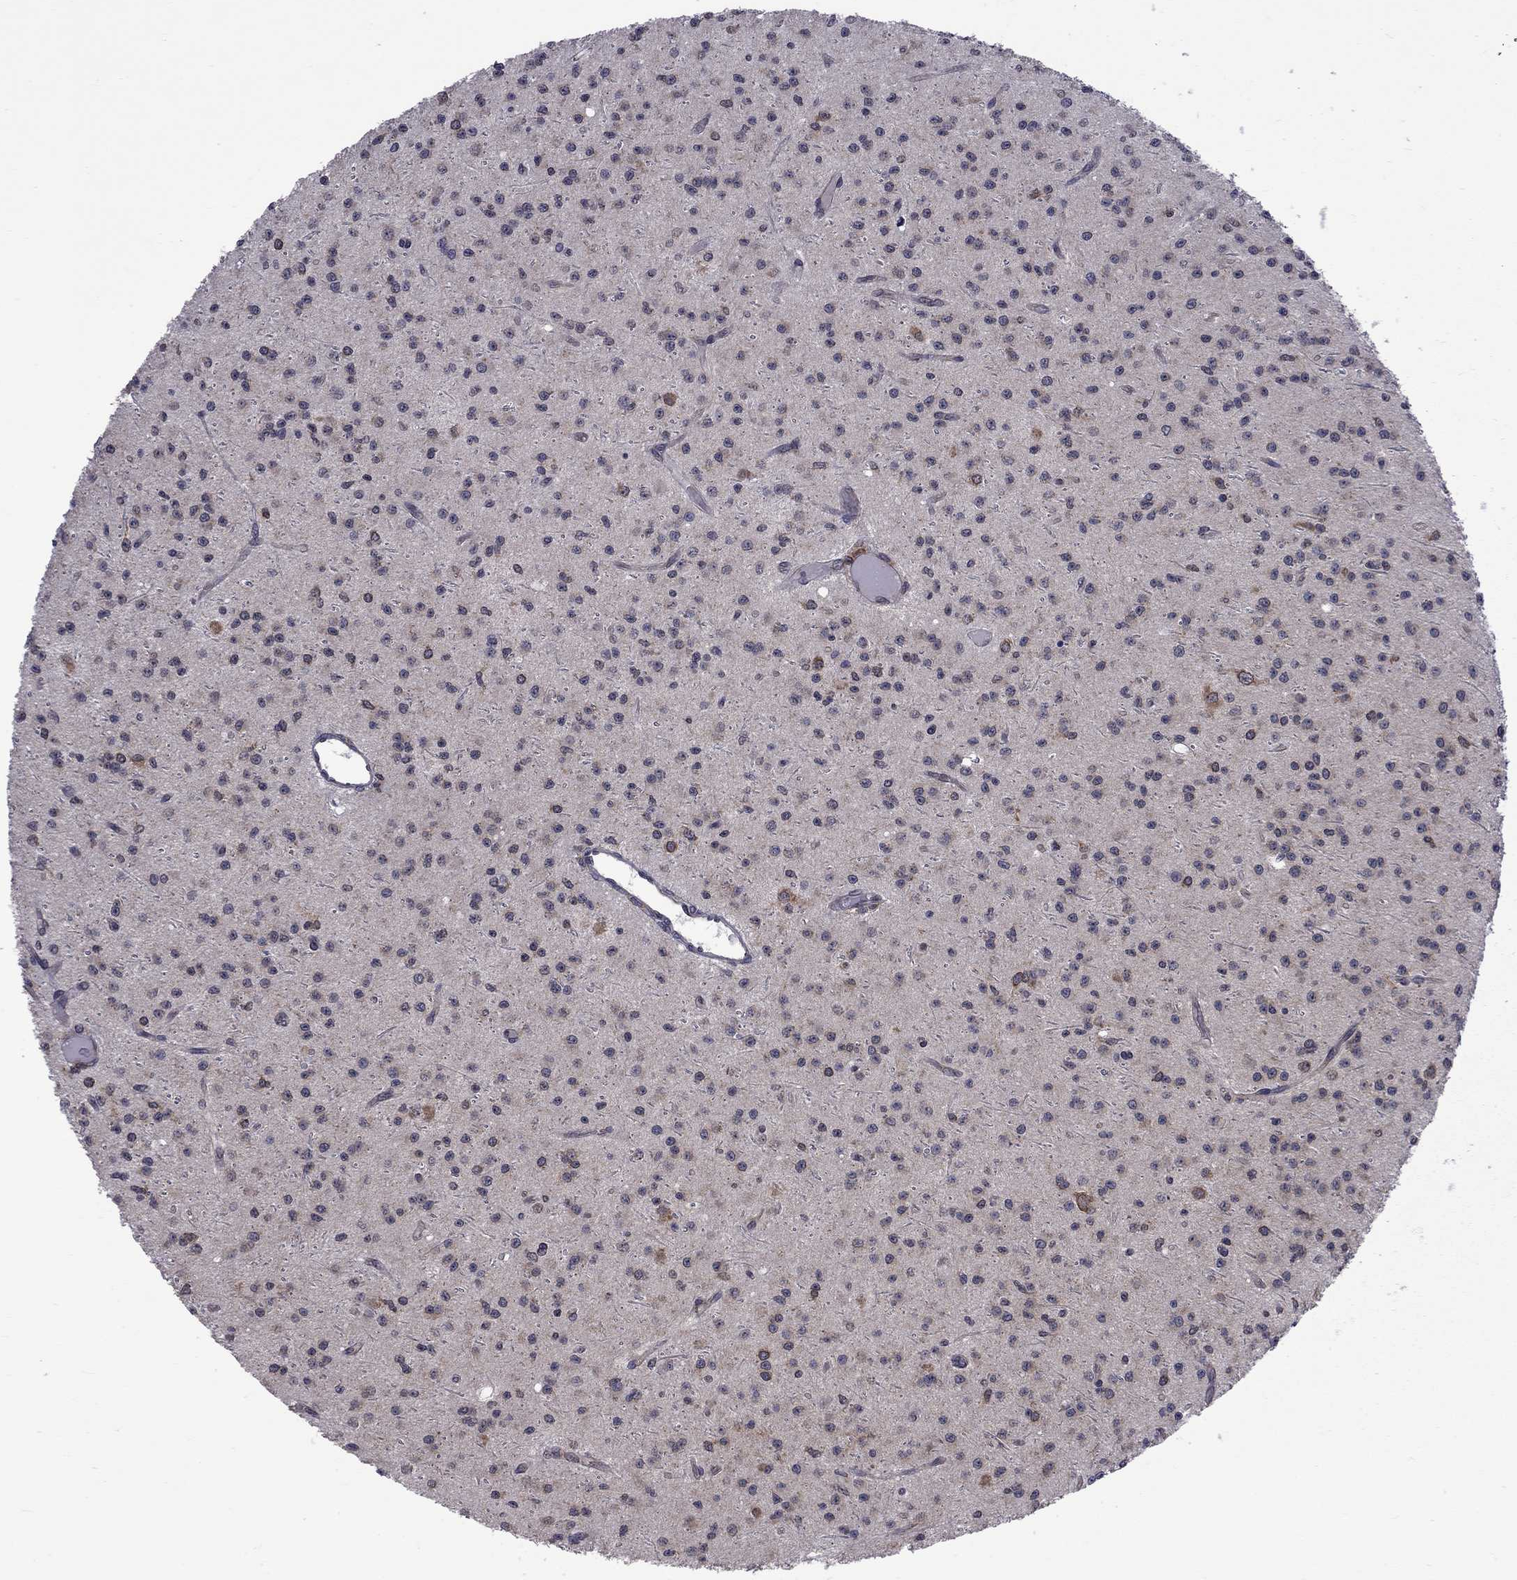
{"staining": {"intensity": "moderate", "quantity": "<25%", "location": "cytoplasmic/membranous"}, "tissue": "glioma", "cell_type": "Tumor cells", "image_type": "cancer", "snomed": [{"axis": "morphology", "description": "Glioma, malignant, Low grade"}, {"axis": "topography", "description": "Brain"}], "caption": "Immunohistochemistry (DAB (3,3'-diaminobenzidine)) staining of low-grade glioma (malignant) exhibits moderate cytoplasmic/membranous protein positivity in about <25% of tumor cells.", "gene": "NAA50", "patient": {"sex": "male", "age": 27}}